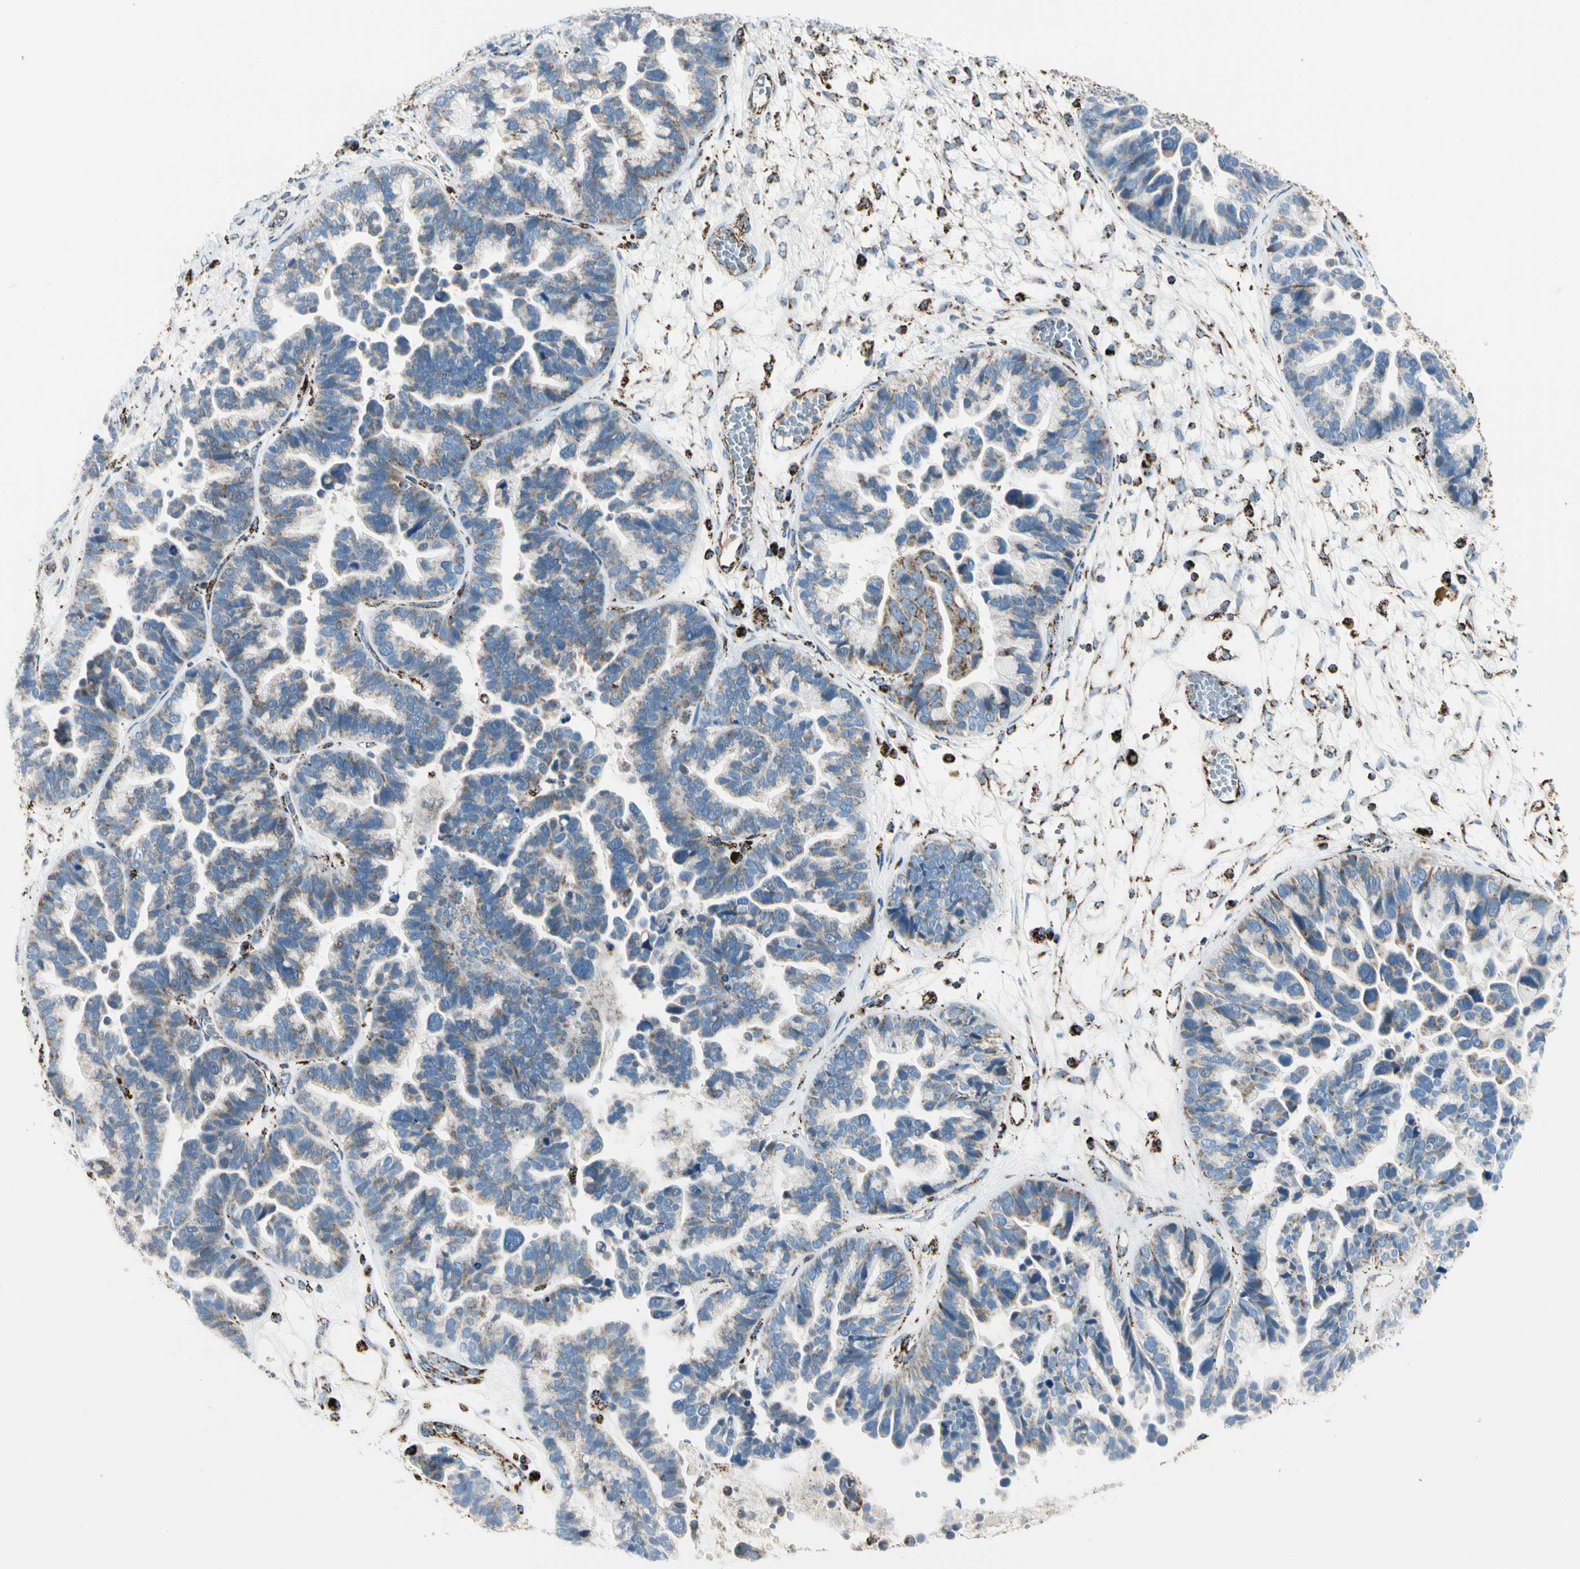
{"staining": {"intensity": "moderate", "quantity": "<25%", "location": "cytoplasmic/membranous"}, "tissue": "ovarian cancer", "cell_type": "Tumor cells", "image_type": "cancer", "snomed": [{"axis": "morphology", "description": "Cystadenocarcinoma, serous, NOS"}, {"axis": "topography", "description": "Ovary"}], "caption": "Approximately <25% of tumor cells in ovarian serous cystadenocarcinoma show moderate cytoplasmic/membranous protein expression as visualized by brown immunohistochemical staining.", "gene": "ME2", "patient": {"sex": "female", "age": 56}}